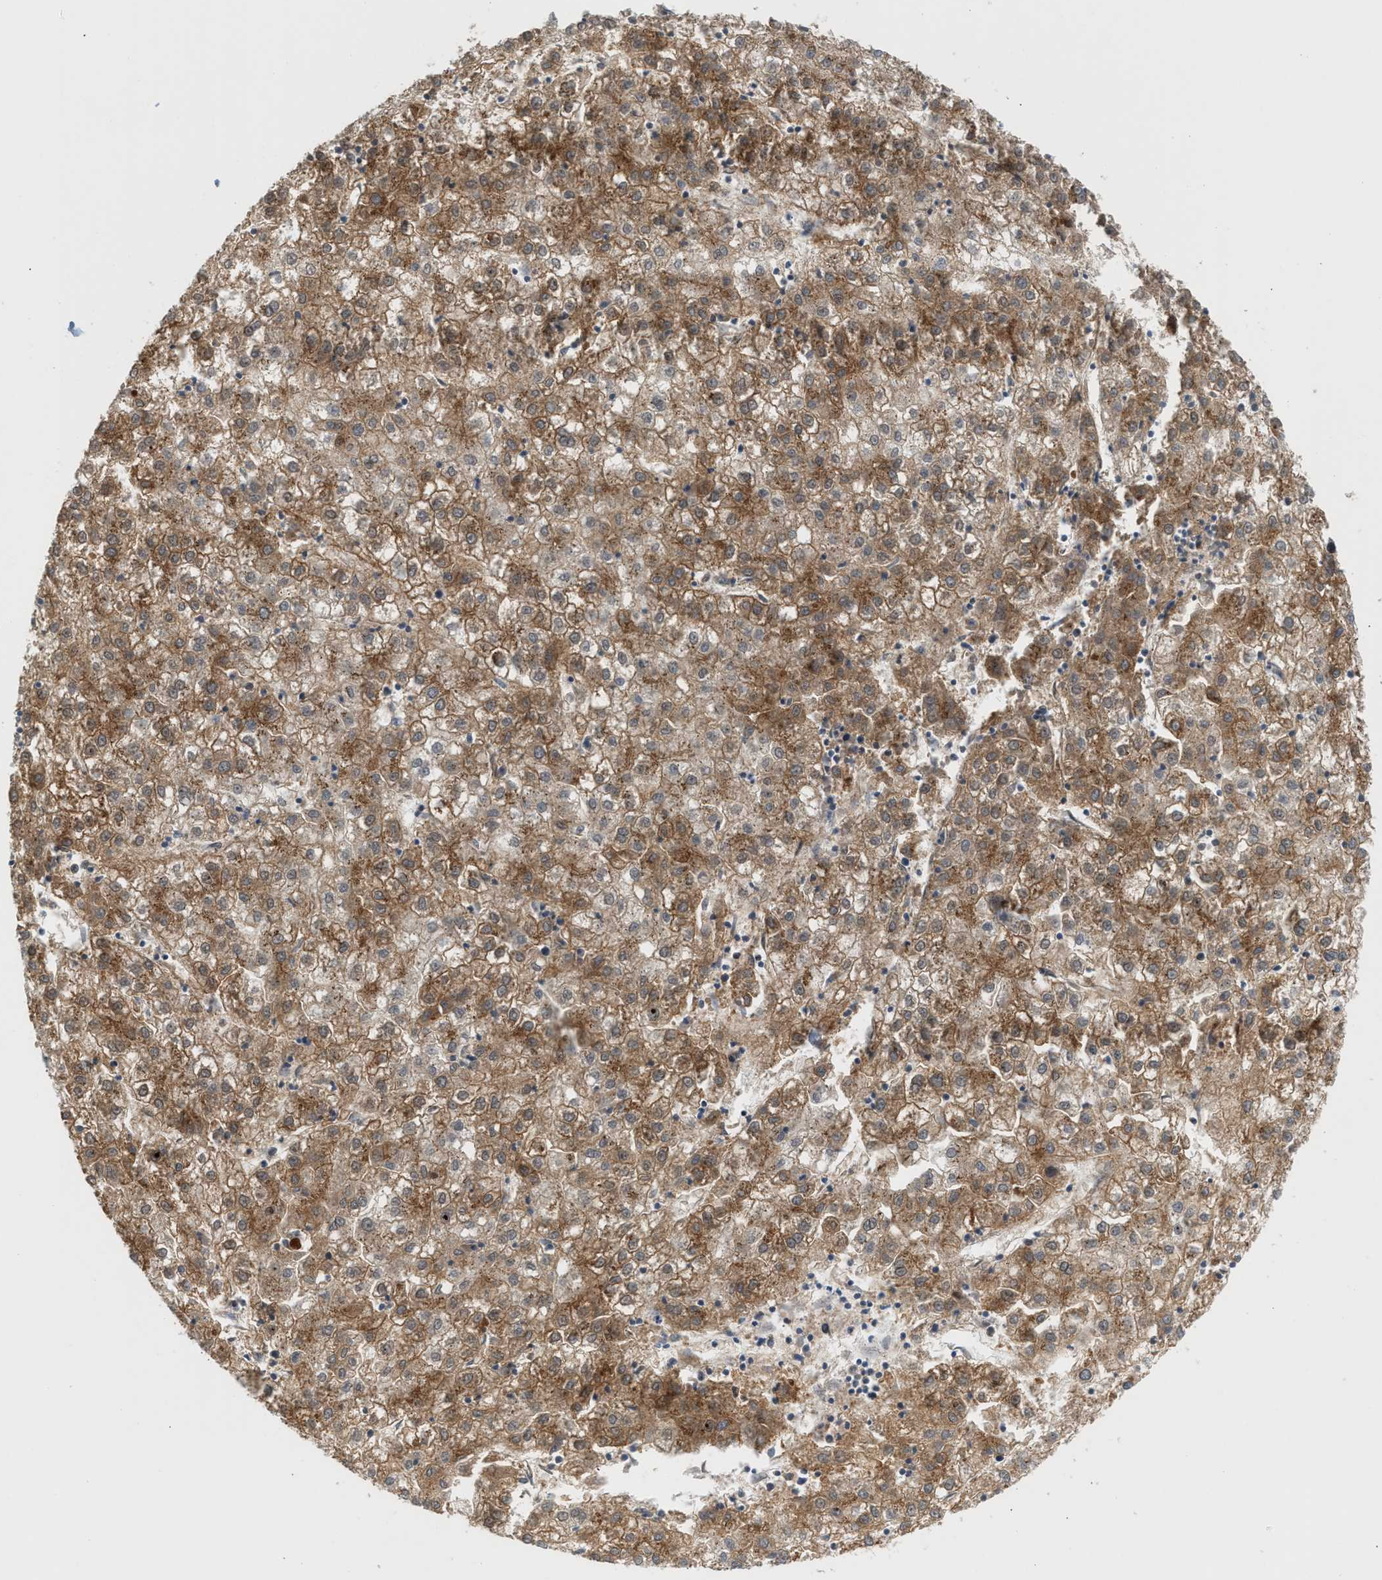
{"staining": {"intensity": "moderate", "quantity": ">75%", "location": "cytoplasmic/membranous"}, "tissue": "liver cancer", "cell_type": "Tumor cells", "image_type": "cancer", "snomed": [{"axis": "morphology", "description": "Carcinoma, Hepatocellular, NOS"}, {"axis": "topography", "description": "Liver"}], "caption": "Protein expression analysis of liver cancer displays moderate cytoplasmic/membranous positivity in about >75% of tumor cells. (DAB IHC with brightfield microscopy, high magnification).", "gene": "MAP2K5", "patient": {"sex": "male", "age": 72}}